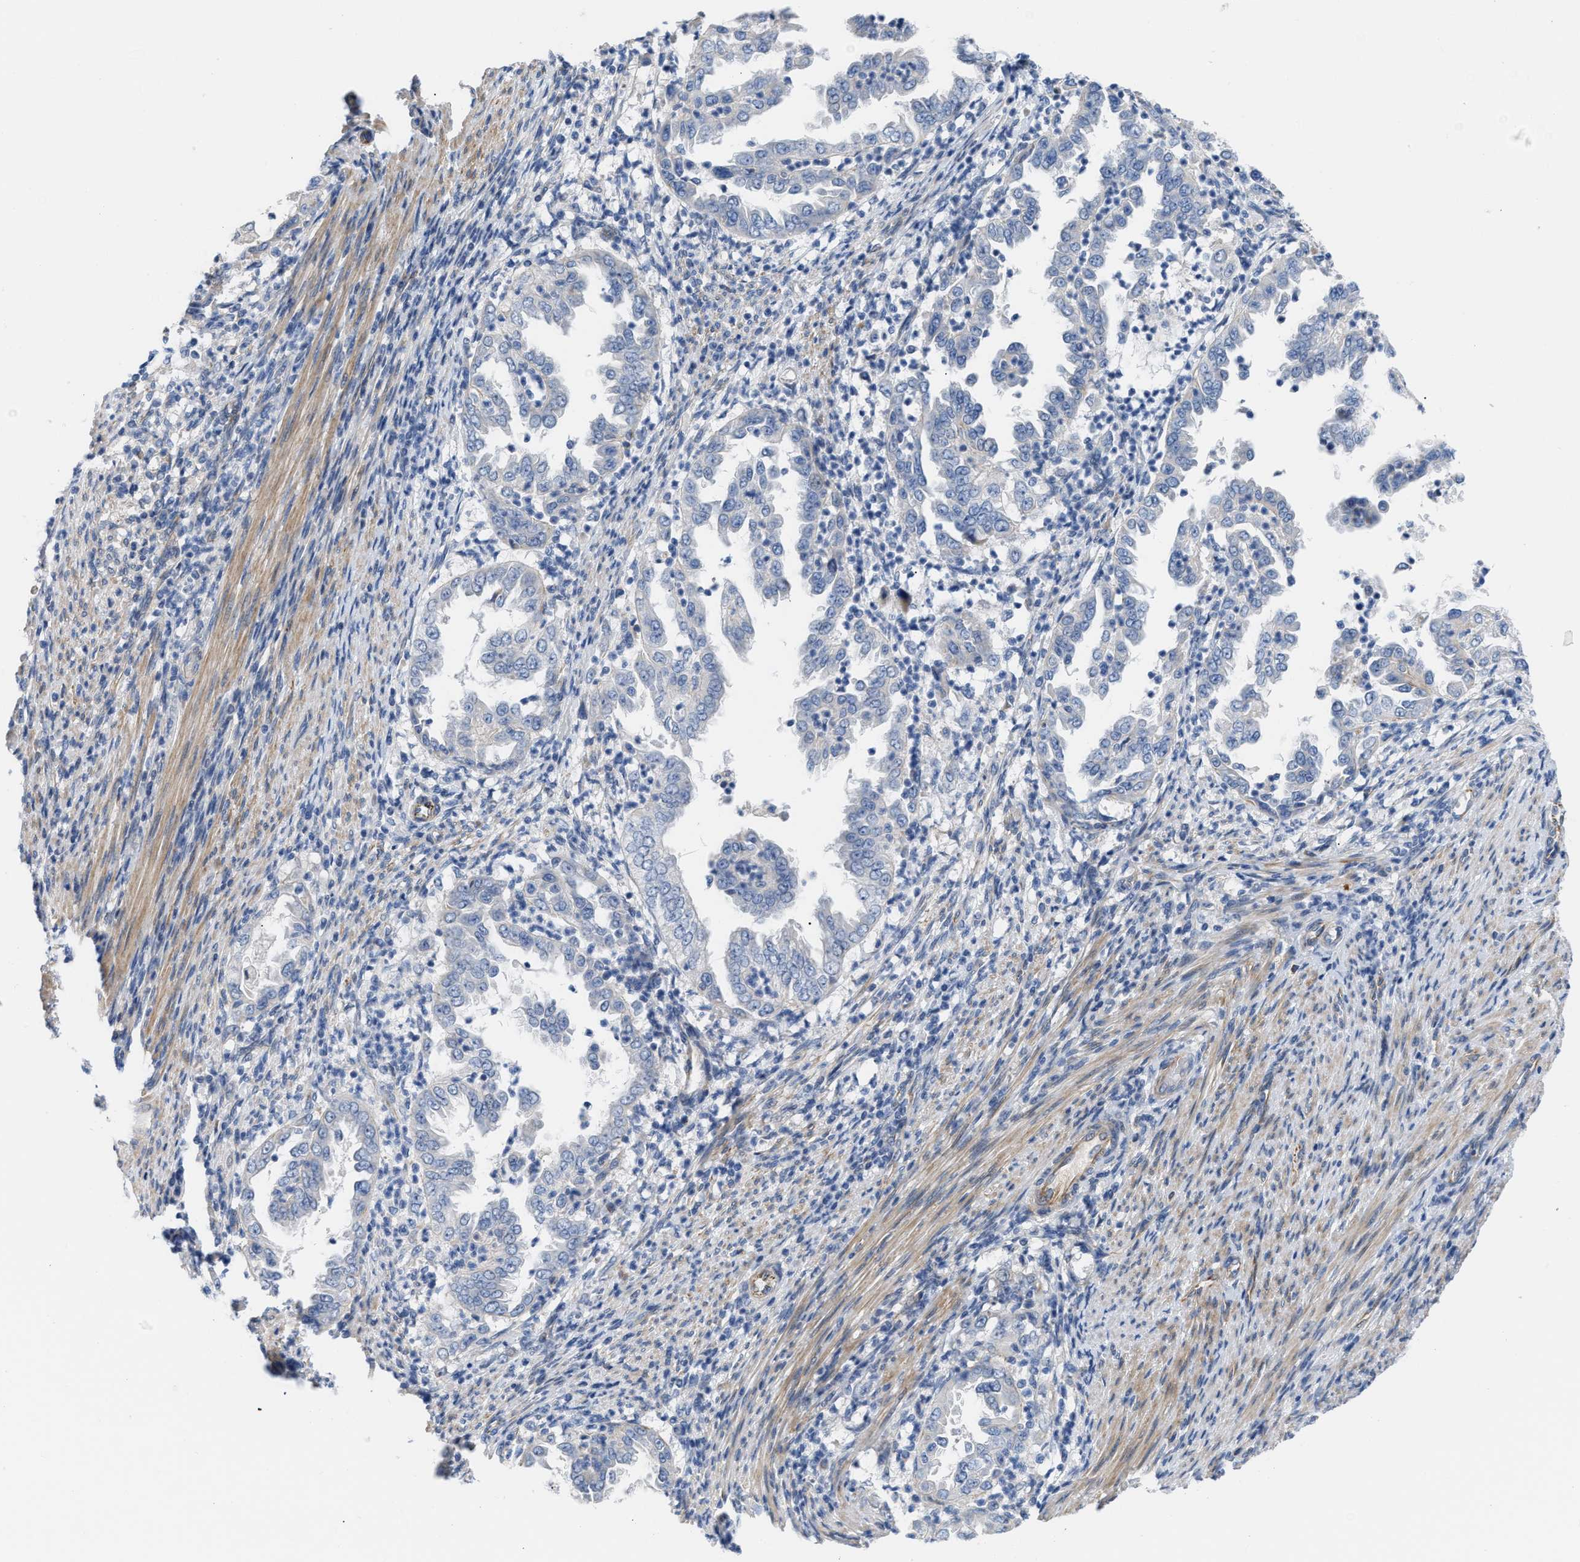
{"staining": {"intensity": "negative", "quantity": "none", "location": "none"}, "tissue": "endometrial cancer", "cell_type": "Tumor cells", "image_type": "cancer", "snomed": [{"axis": "morphology", "description": "Adenocarcinoma, NOS"}, {"axis": "topography", "description": "Endometrium"}], "caption": "Immunohistochemistry micrograph of endometrial cancer stained for a protein (brown), which displays no expression in tumor cells.", "gene": "TFPI", "patient": {"sex": "female", "age": 85}}